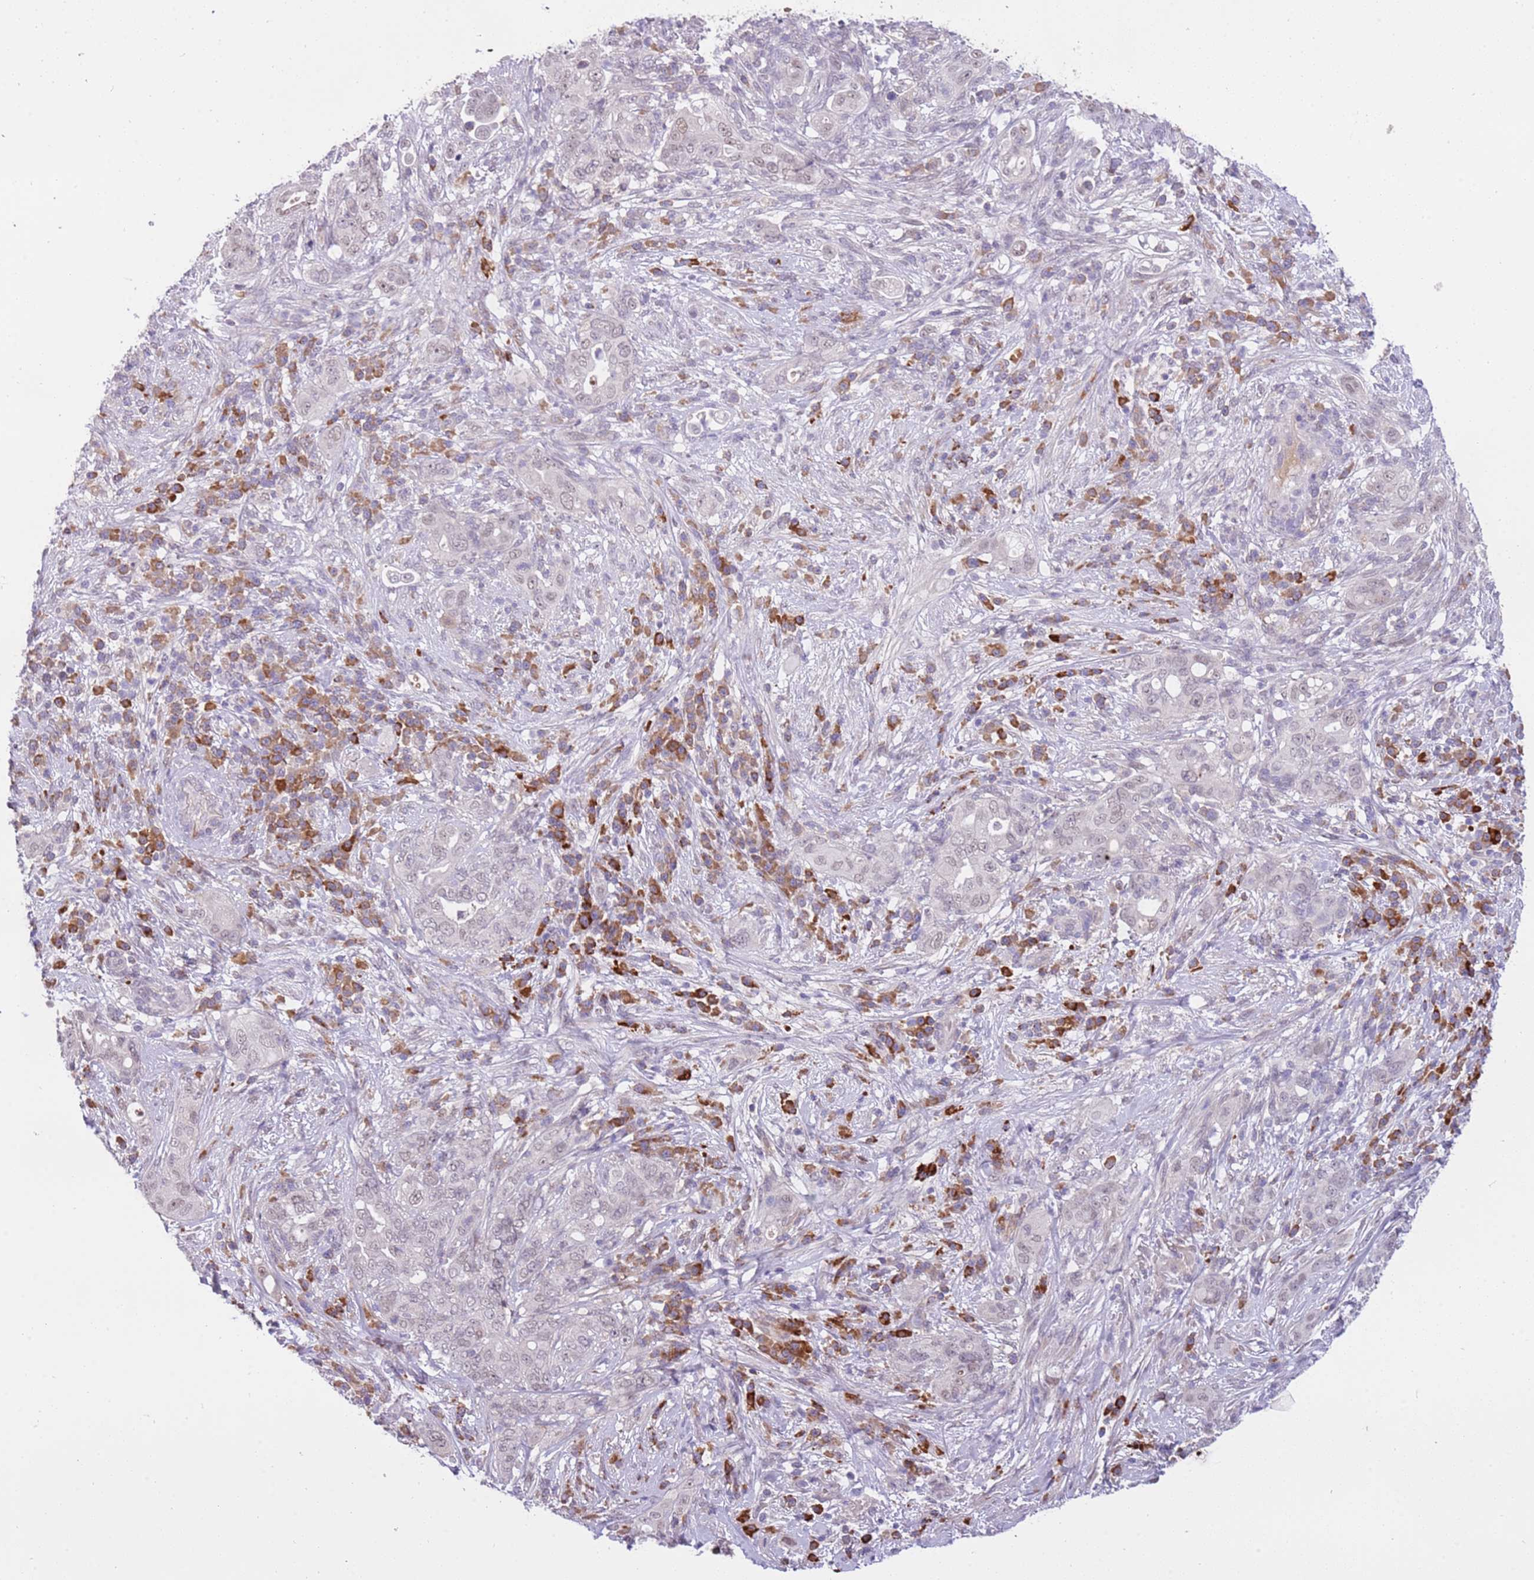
{"staining": {"intensity": "weak", "quantity": "<25%", "location": "nuclear"}, "tissue": "pancreatic cancer", "cell_type": "Tumor cells", "image_type": "cancer", "snomed": [{"axis": "morphology", "description": "Normal tissue, NOS"}, {"axis": "morphology", "description": "Adenocarcinoma, NOS"}, {"axis": "topography", "description": "Lymph node"}, {"axis": "topography", "description": "Pancreas"}], "caption": "Immunohistochemistry of pancreatic adenocarcinoma displays no staining in tumor cells.", "gene": "MAGEF1", "patient": {"sex": "female", "age": 67}}